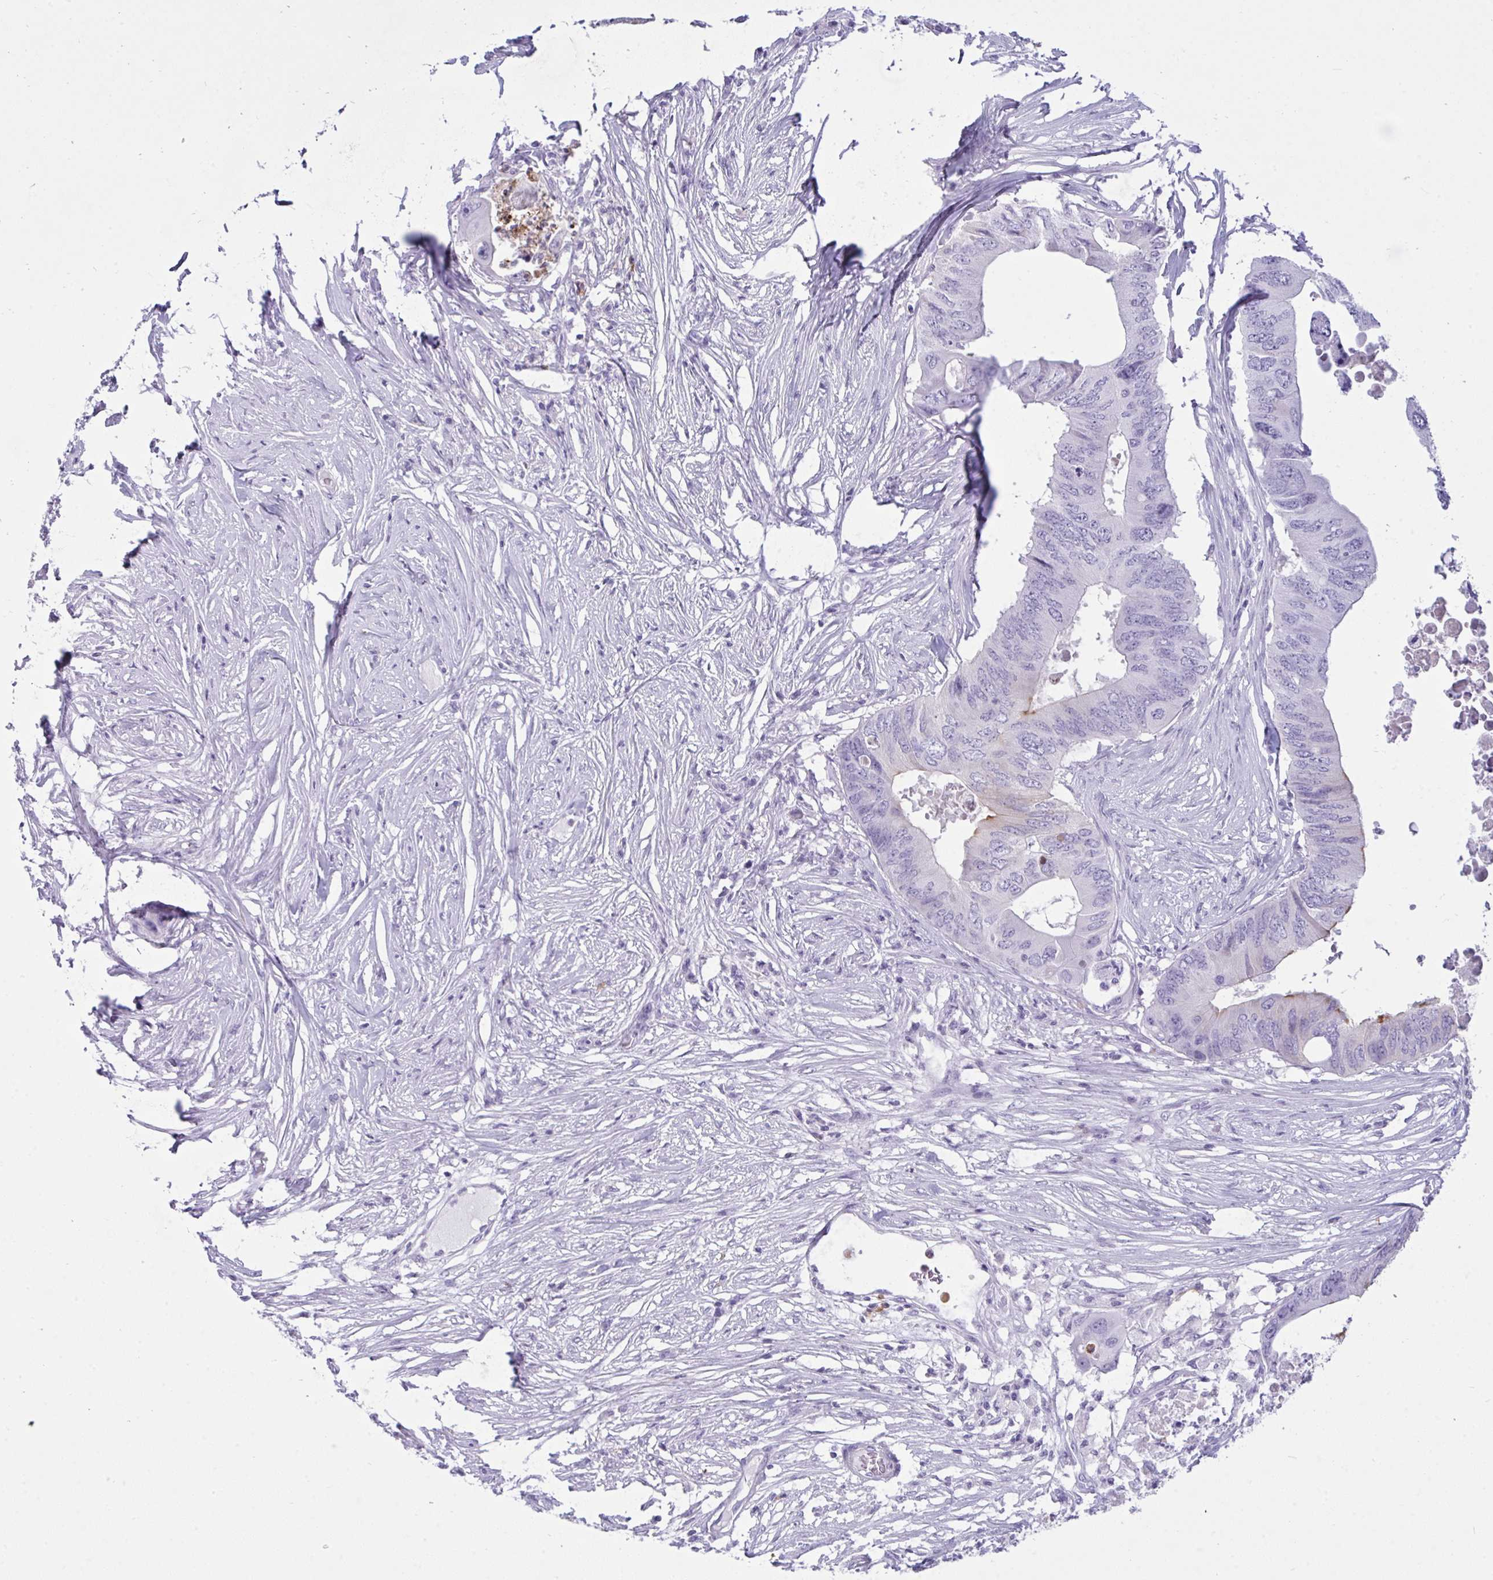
{"staining": {"intensity": "negative", "quantity": "none", "location": "none"}, "tissue": "colorectal cancer", "cell_type": "Tumor cells", "image_type": "cancer", "snomed": [{"axis": "morphology", "description": "Adenocarcinoma, NOS"}, {"axis": "topography", "description": "Colon"}], "caption": "Immunohistochemistry (IHC) of human colorectal cancer demonstrates no positivity in tumor cells. Brightfield microscopy of immunohistochemistry stained with DAB (3,3'-diaminobenzidine) (brown) and hematoxylin (blue), captured at high magnification.", "gene": "ARHGAP42", "patient": {"sex": "male", "age": 71}}